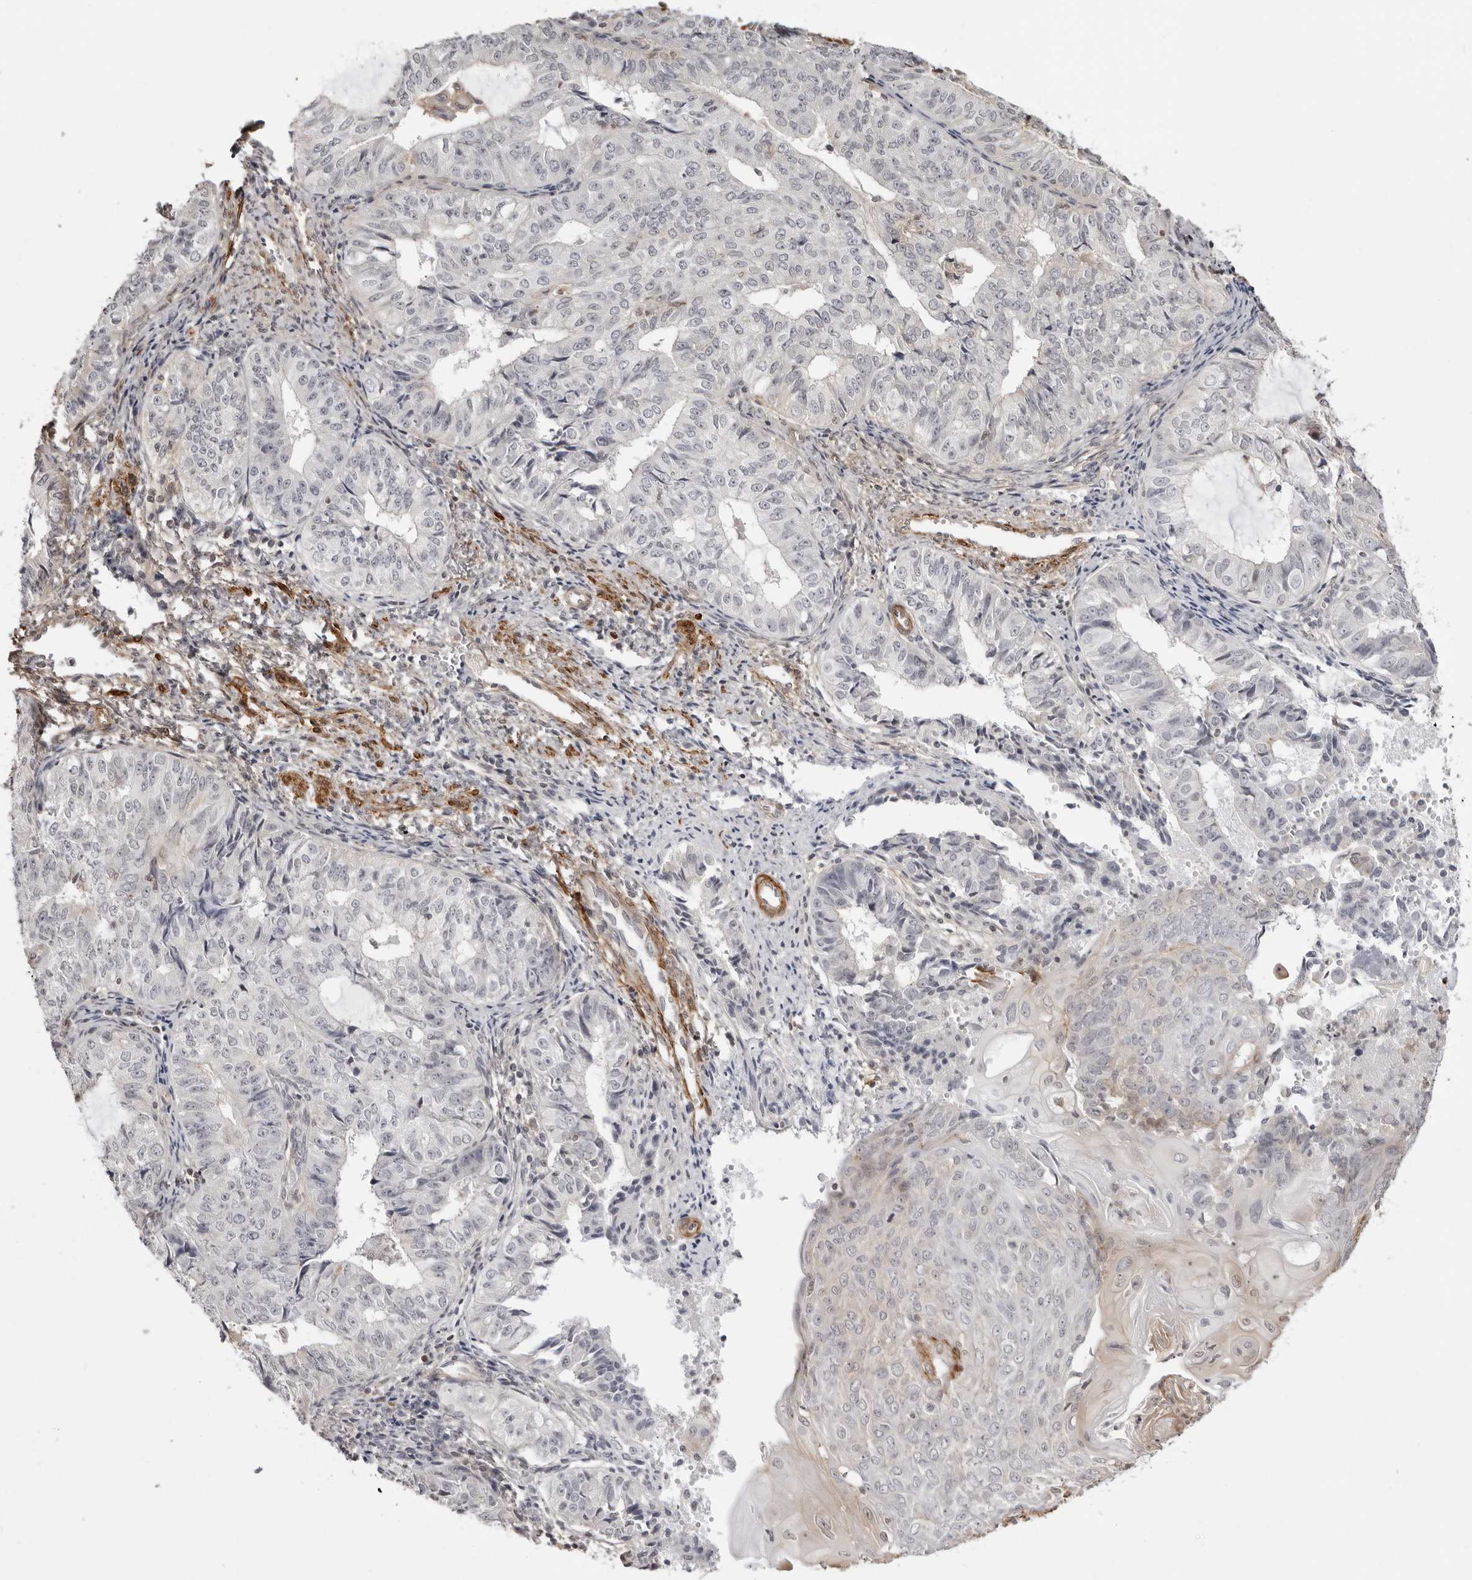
{"staining": {"intensity": "negative", "quantity": "none", "location": "none"}, "tissue": "endometrial cancer", "cell_type": "Tumor cells", "image_type": "cancer", "snomed": [{"axis": "morphology", "description": "Adenocarcinoma, NOS"}, {"axis": "topography", "description": "Endometrium"}], "caption": "High magnification brightfield microscopy of endometrial cancer (adenocarcinoma) stained with DAB (3,3'-diaminobenzidine) (brown) and counterstained with hematoxylin (blue): tumor cells show no significant staining.", "gene": "UNK", "patient": {"sex": "female", "age": 32}}